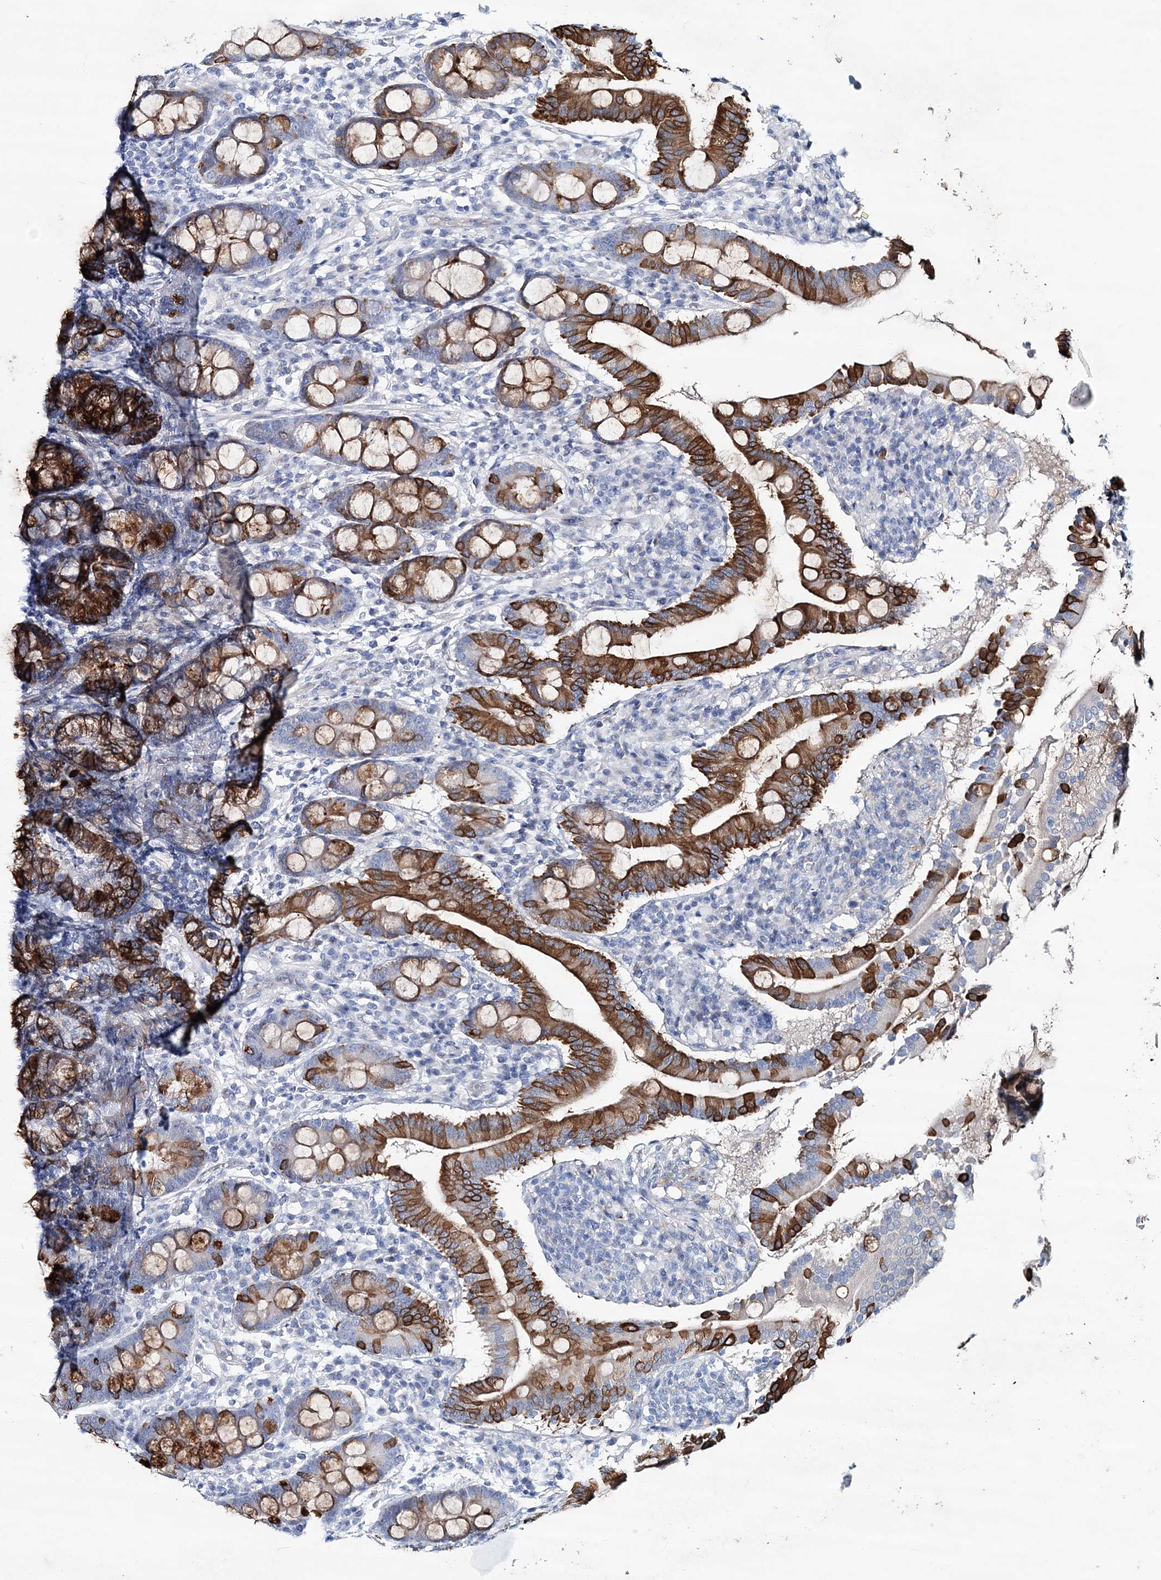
{"staining": {"intensity": "strong", "quantity": "25%-75%", "location": "cytoplasmic/membranous"}, "tissue": "duodenum", "cell_type": "Glandular cells", "image_type": "normal", "snomed": [{"axis": "morphology", "description": "Normal tissue, NOS"}, {"axis": "topography", "description": "Duodenum"}], "caption": "About 25%-75% of glandular cells in normal duodenum reveal strong cytoplasmic/membranous protein positivity as visualized by brown immunohistochemical staining.", "gene": "ADGRL1", "patient": {"sex": "male", "age": 50}}